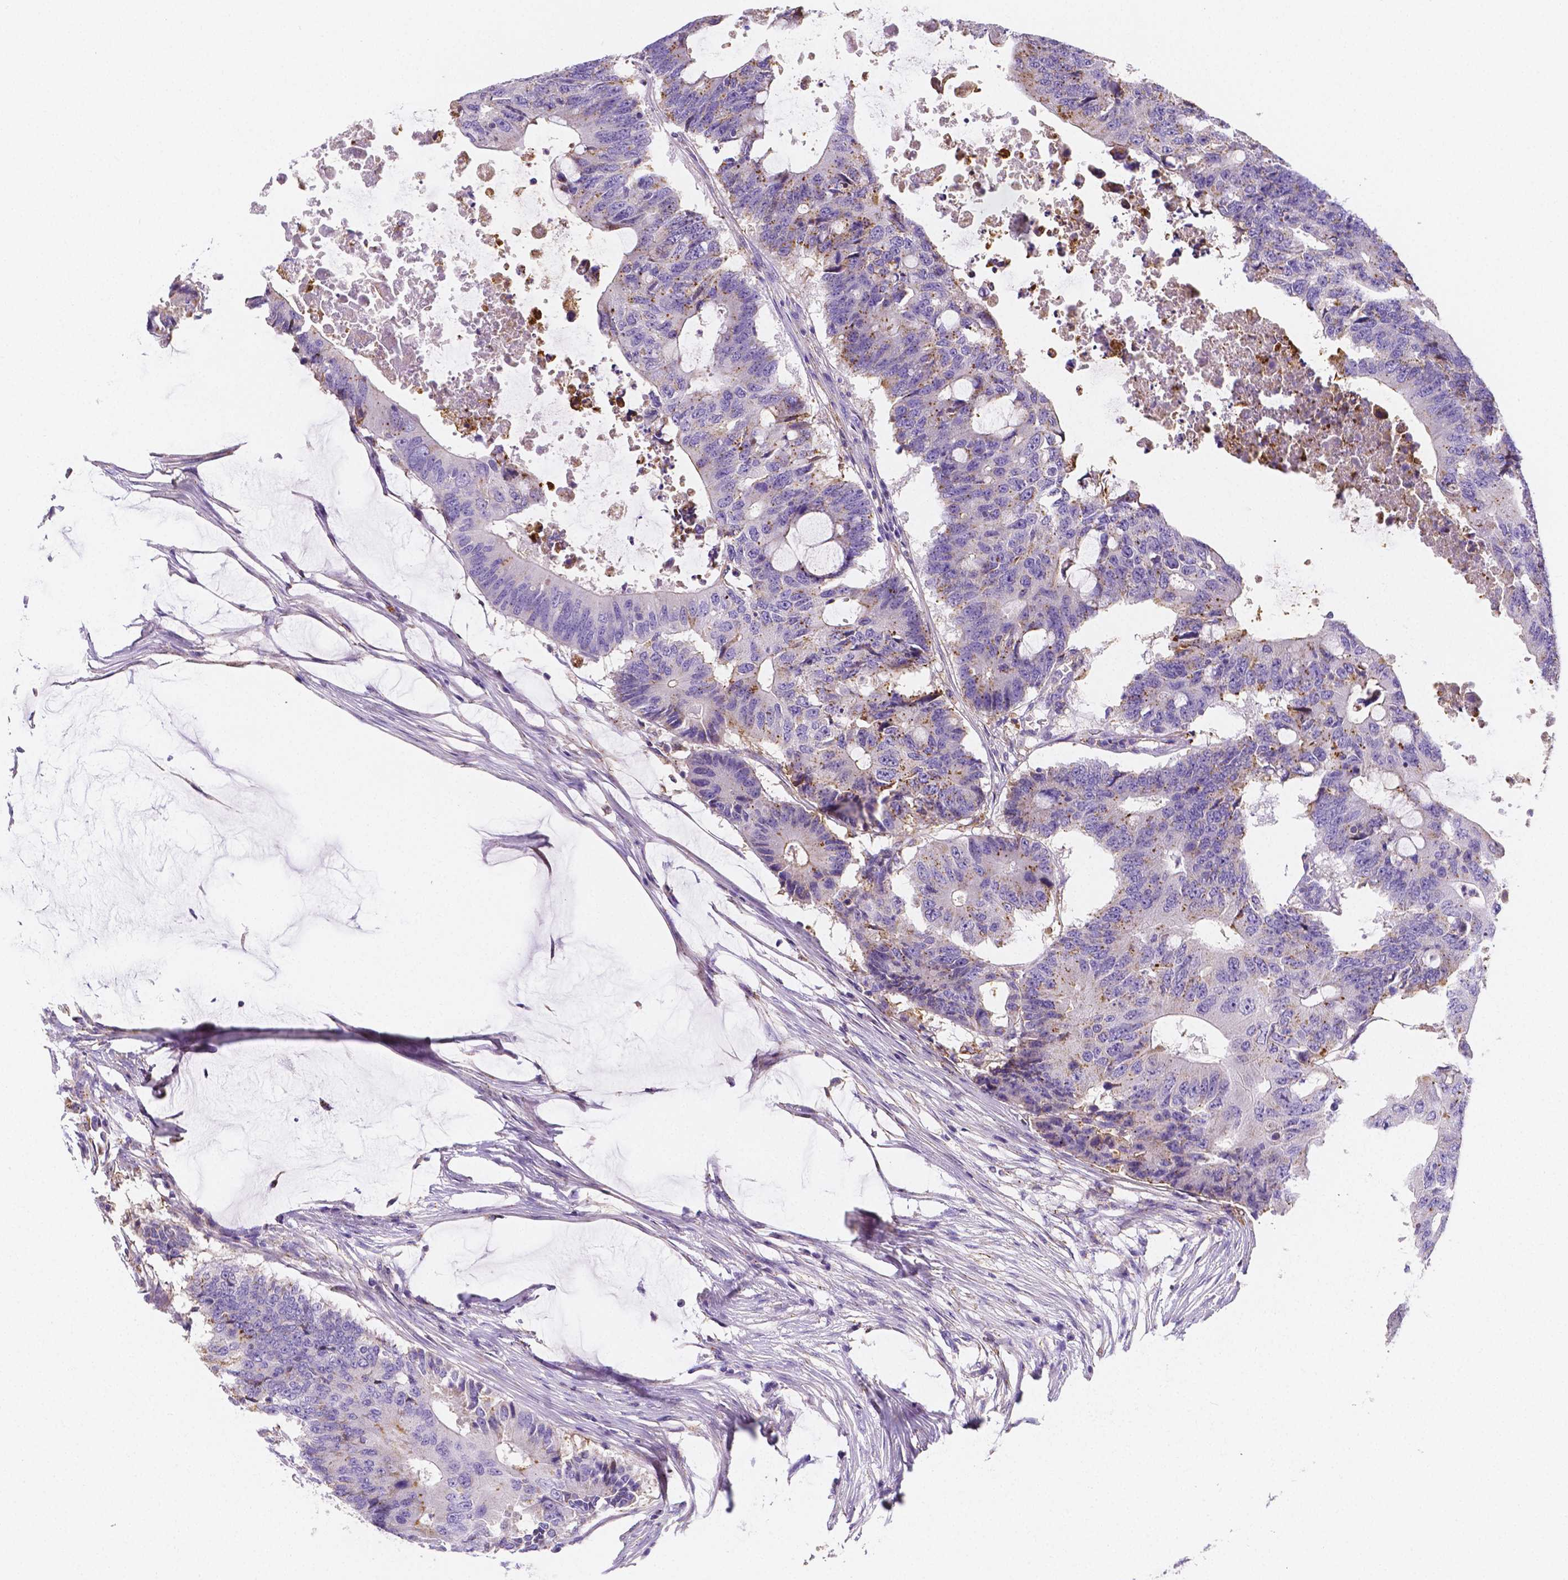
{"staining": {"intensity": "weak", "quantity": "<25%", "location": "cytoplasmic/membranous"}, "tissue": "colorectal cancer", "cell_type": "Tumor cells", "image_type": "cancer", "snomed": [{"axis": "morphology", "description": "Adenocarcinoma, NOS"}, {"axis": "topography", "description": "Colon"}], "caption": "IHC of adenocarcinoma (colorectal) reveals no expression in tumor cells.", "gene": "GABRD", "patient": {"sex": "male", "age": 71}}